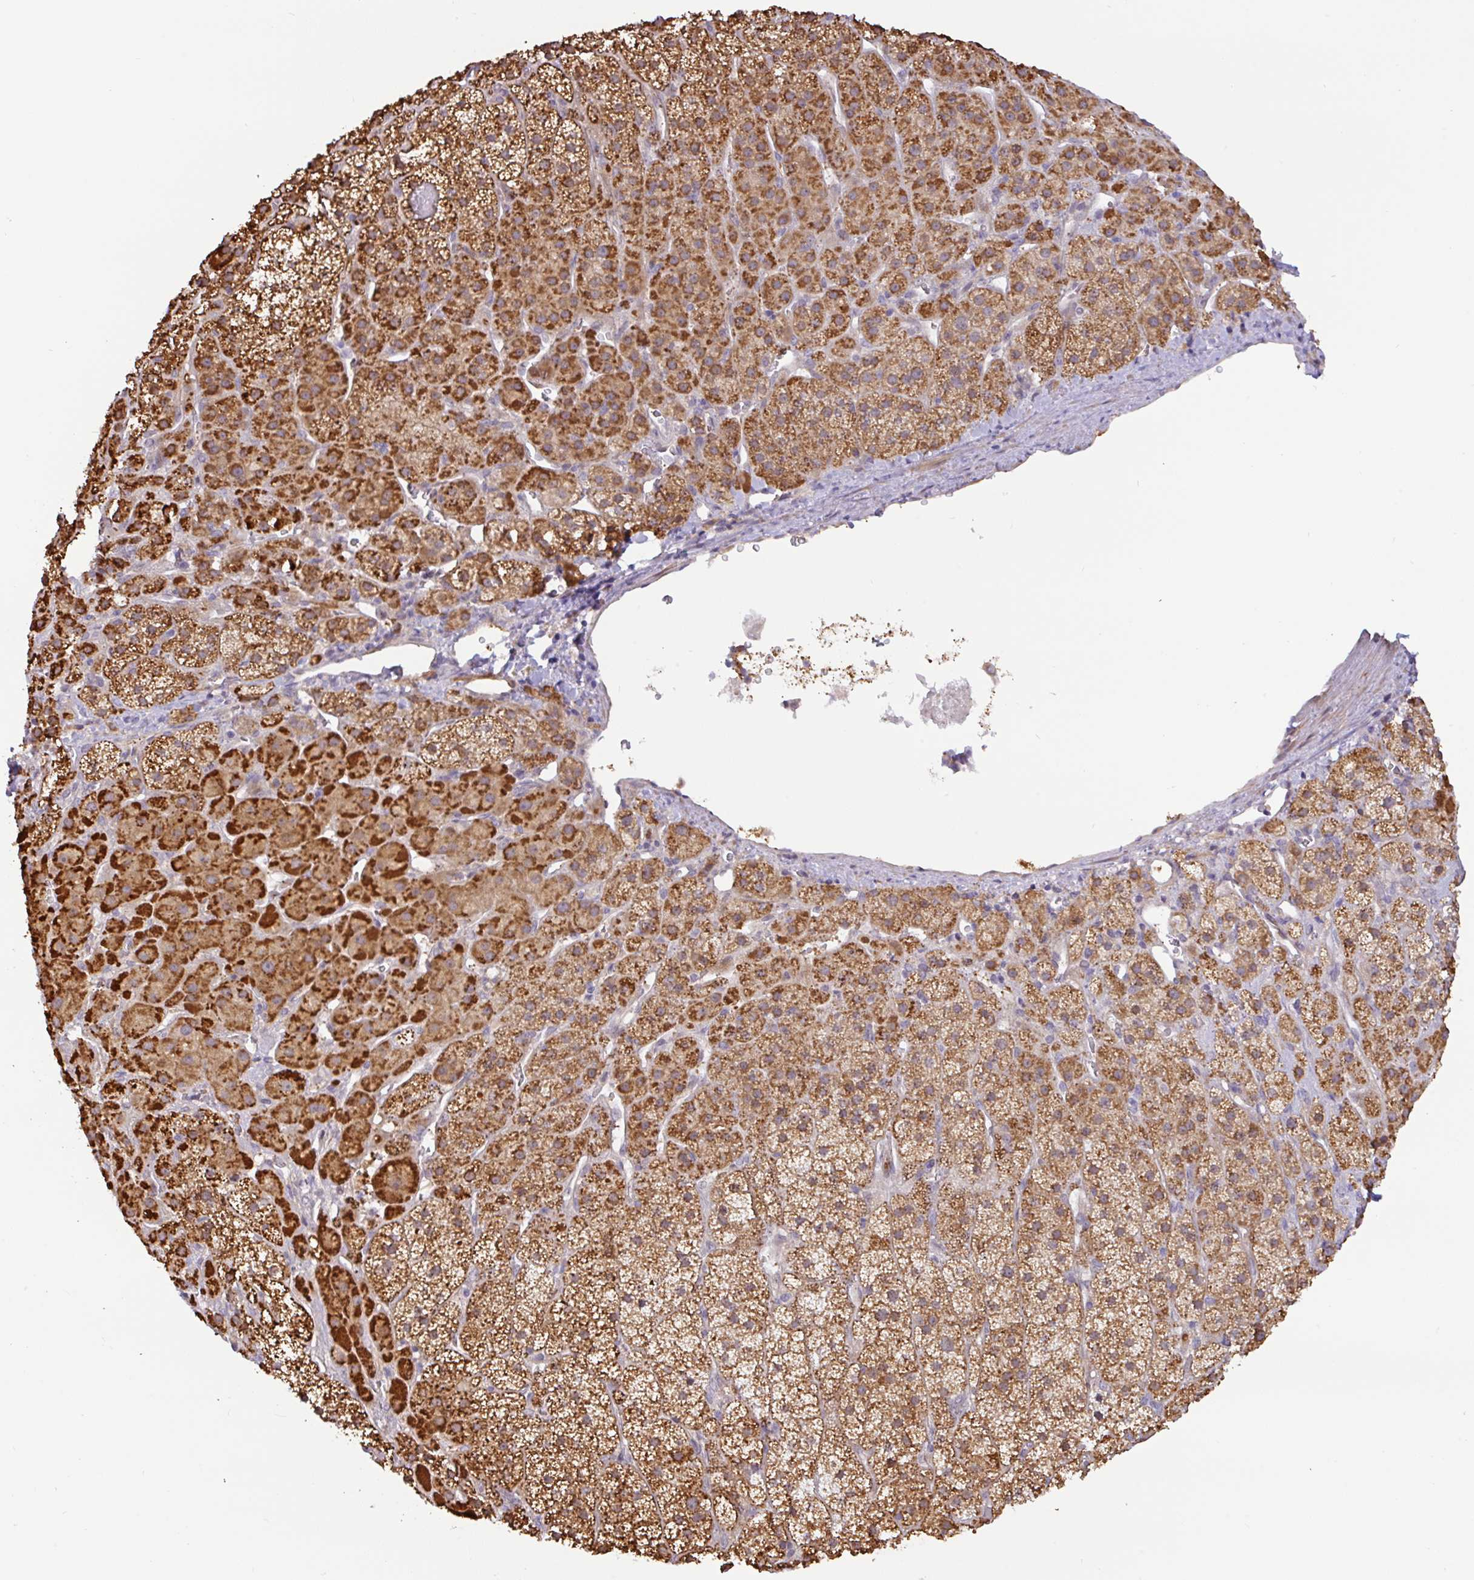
{"staining": {"intensity": "strong", "quantity": ">75%", "location": "cytoplasmic/membranous"}, "tissue": "adrenal gland", "cell_type": "Glandular cells", "image_type": "normal", "snomed": [{"axis": "morphology", "description": "Normal tissue, NOS"}, {"axis": "topography", "description": "Adrenal gland"}], "caption": "Protein staining demonstrates strong cytoplasmic/membranous staining in about >75% of glandular cells in normal adrenal gland. Using DAB (3,3'-diaminobenzidine) (brown) and hematoxylin (blue) stains, captured at high magnification using brightfield microscopy.", "gene": "DLEU7", "patient": {"sex": "male", "age": 57}}